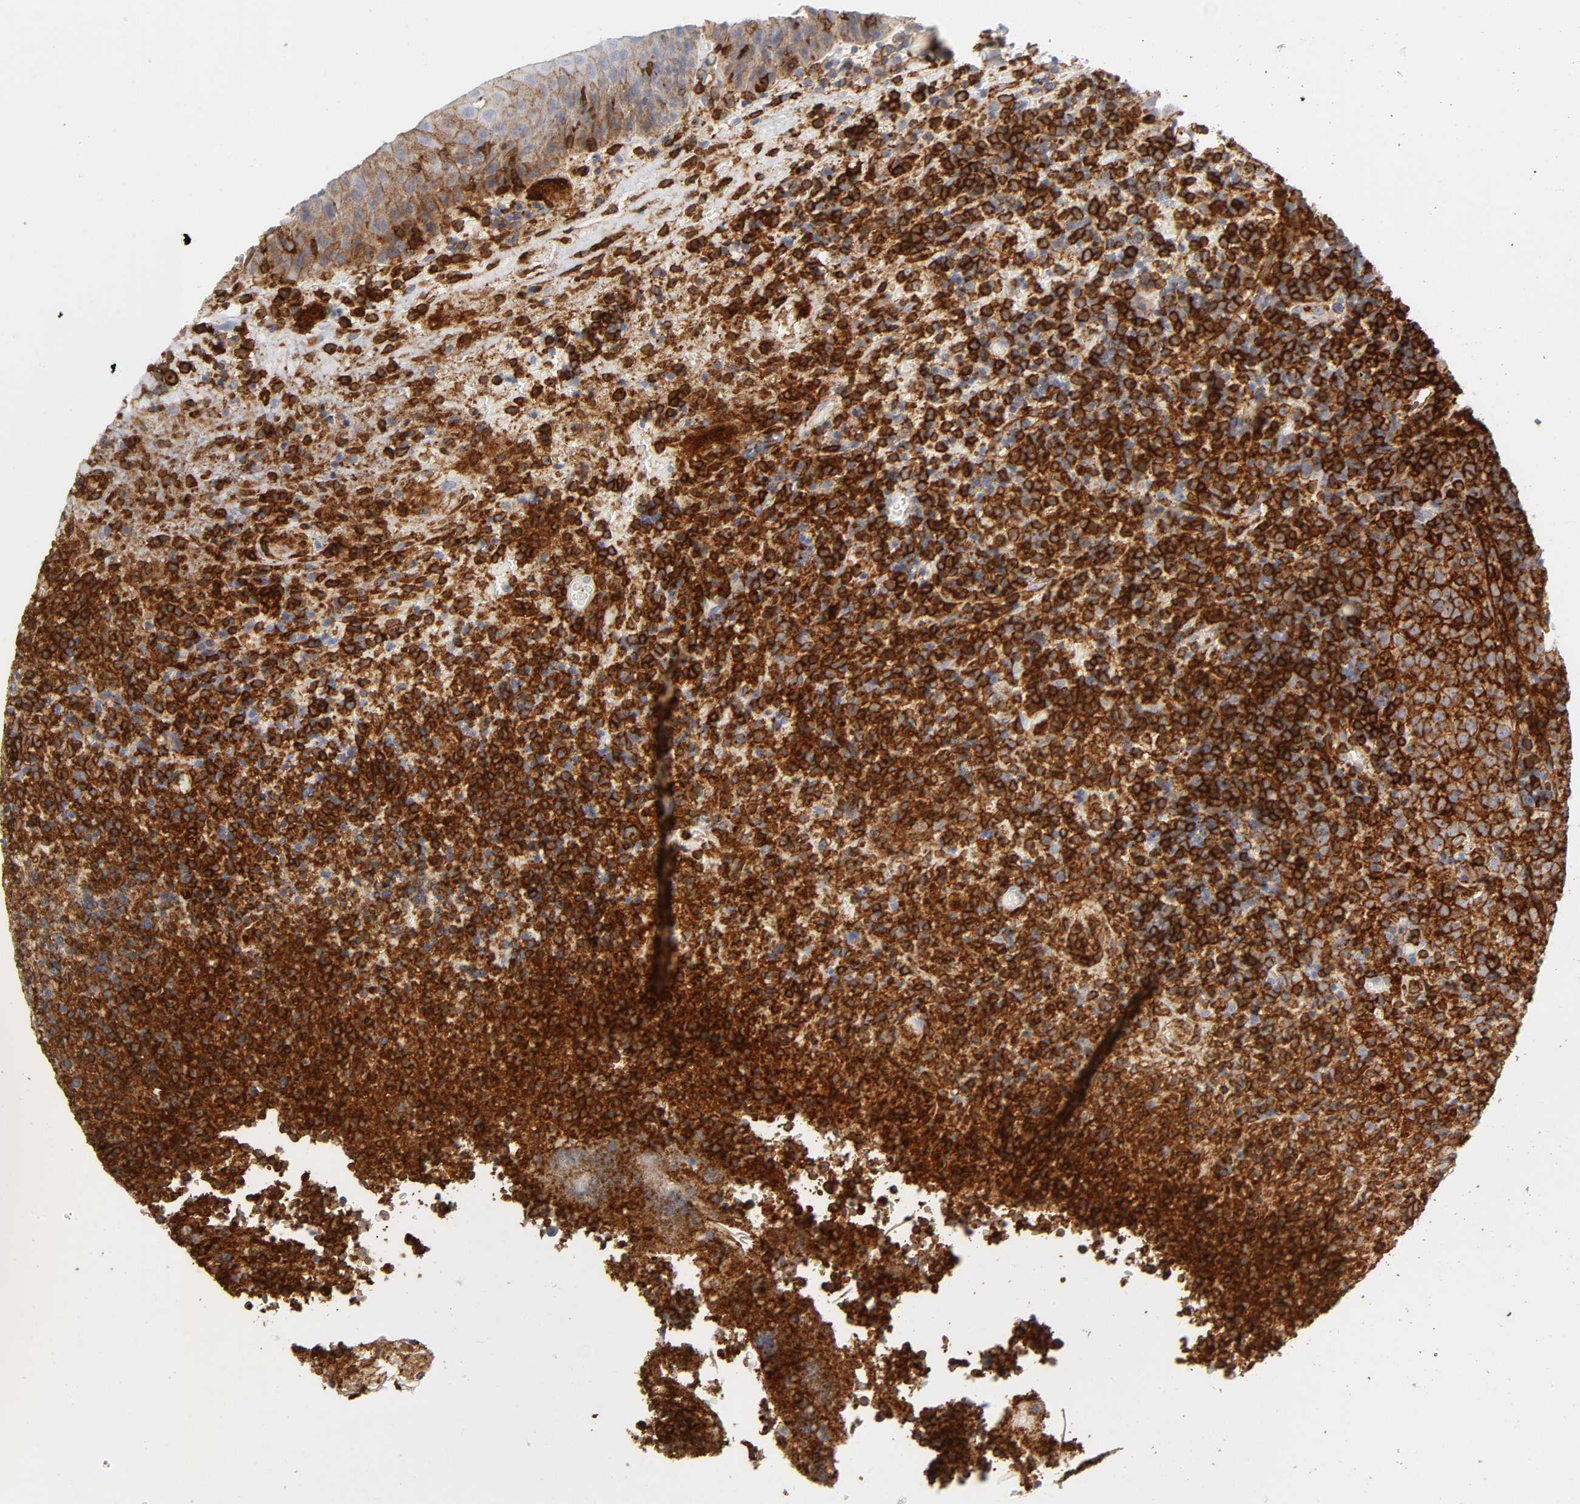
{"staining": {"intensity": "strong", "quantity": "25%-75%", "location": "cytoplasmic/membranous"}, "tissue": "lymphoma", "cell_type": "Tumor cells", "image_type": "cancer", "snomed": [{"axis": "morphology", "description": "Malignant lymphoma, non-Hodgkin's type, High grade"}, {"axis": "topography", "description": "Tonsil"}], "caption": "A histopathology image of human lymphoma stained for a protein displays strong cytoplasmic/membranous brown staining in tumor cells. (DAB (3,3'-diaminobenzidine) IHC with brightfield microscopy, high magnification).", "gene": "LYN", "patient": {"sex": "female", "age": 36}}